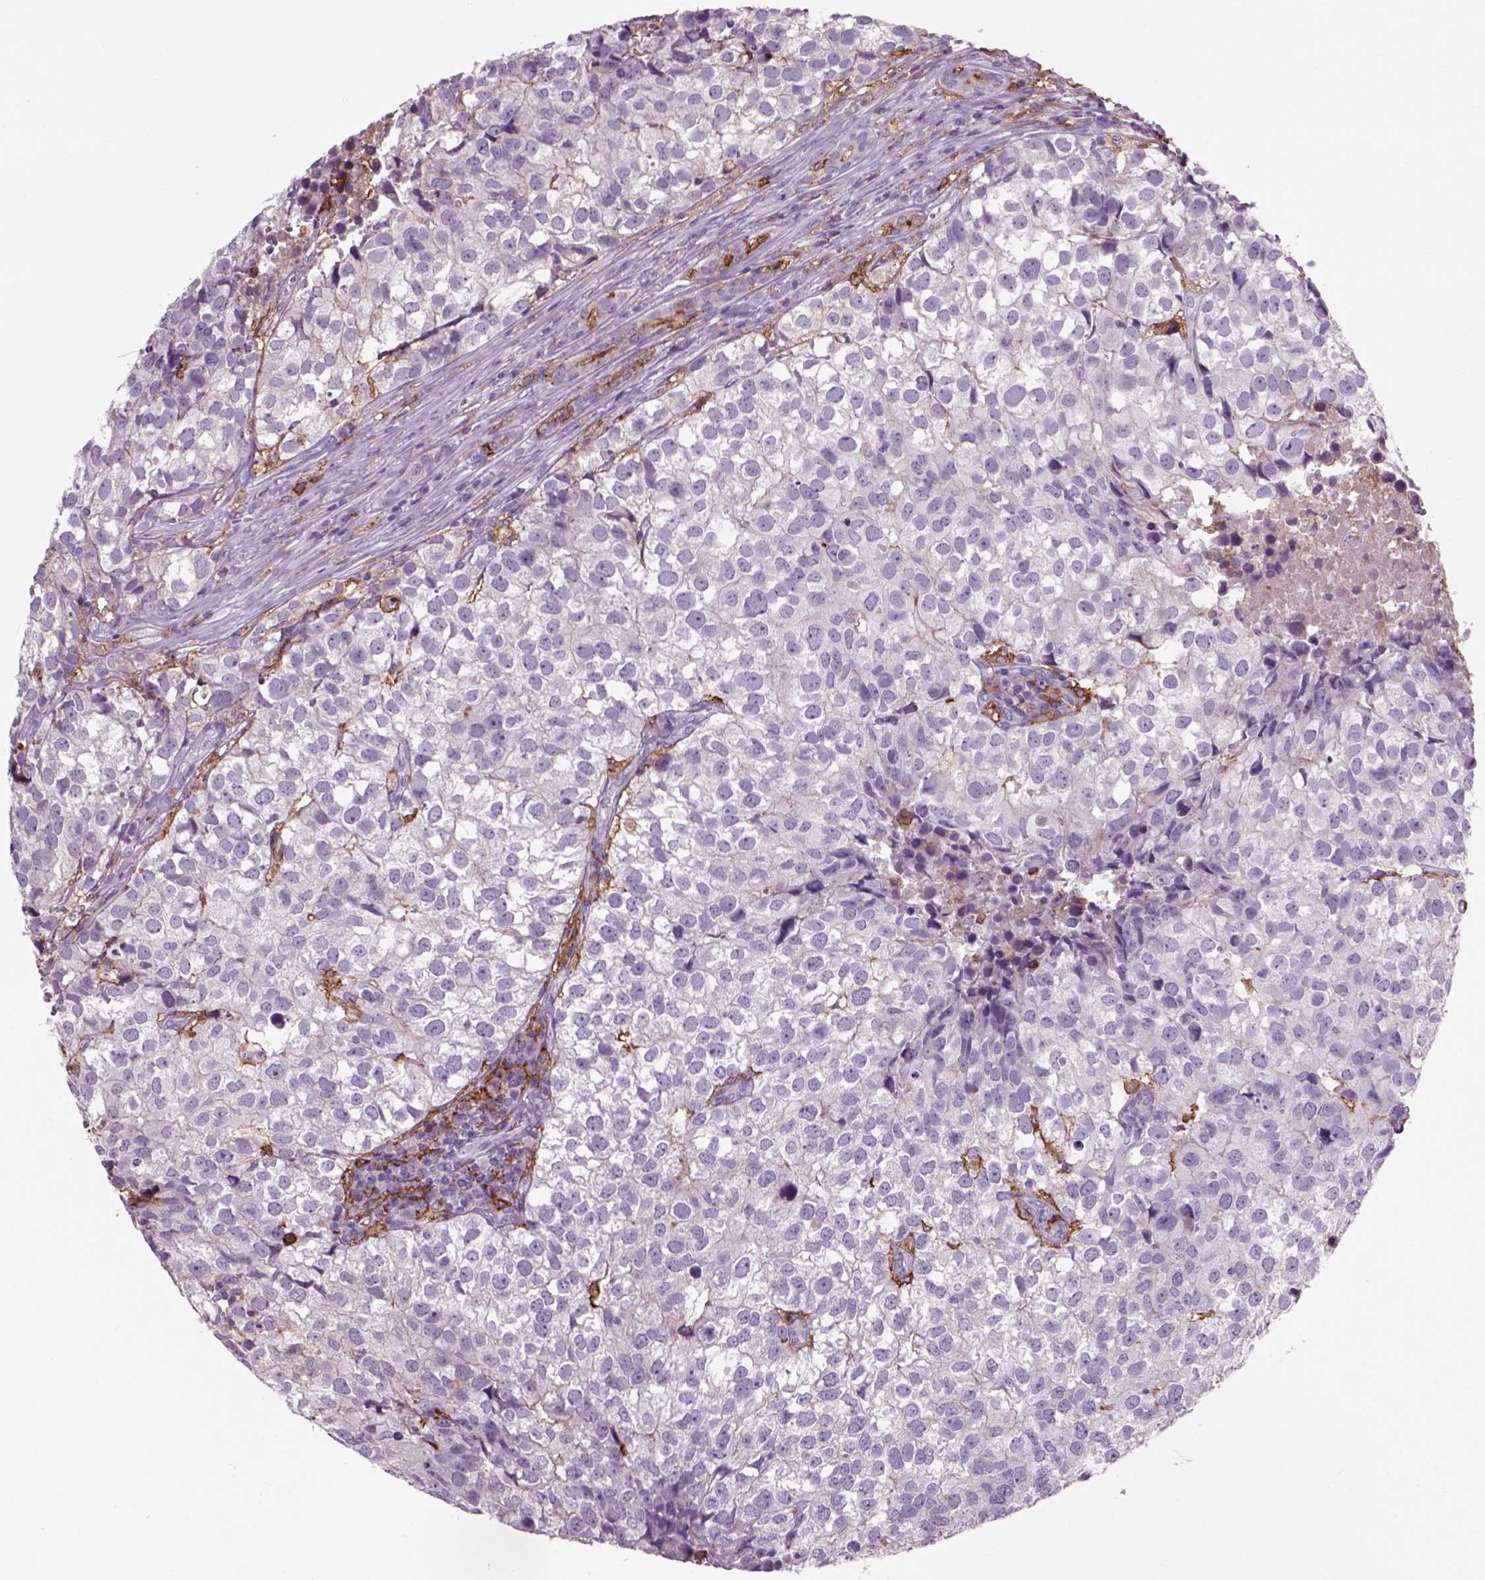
{"staining": {"intensity": "negative", "quantity": "none", "location": "none"}, "tissue": "breast cancer", "cell_type": "Tumor cells", "image_type": "cancer", "snomed": [{"axis": "morphology", "description": "Duct carcinoma"}, {"axis": "topography", "description": "Breast"}], "caption": "Immunohistochemical staining of human infiltrating ductal carcinoma (breast) displays no significant positivity in tumor cells. The staining is performed using DAB brown chromogen with nuclei counter-stained in using hematoxylin.", "gene": "CD14", "patient": {"sex": "female", "age": 30}}